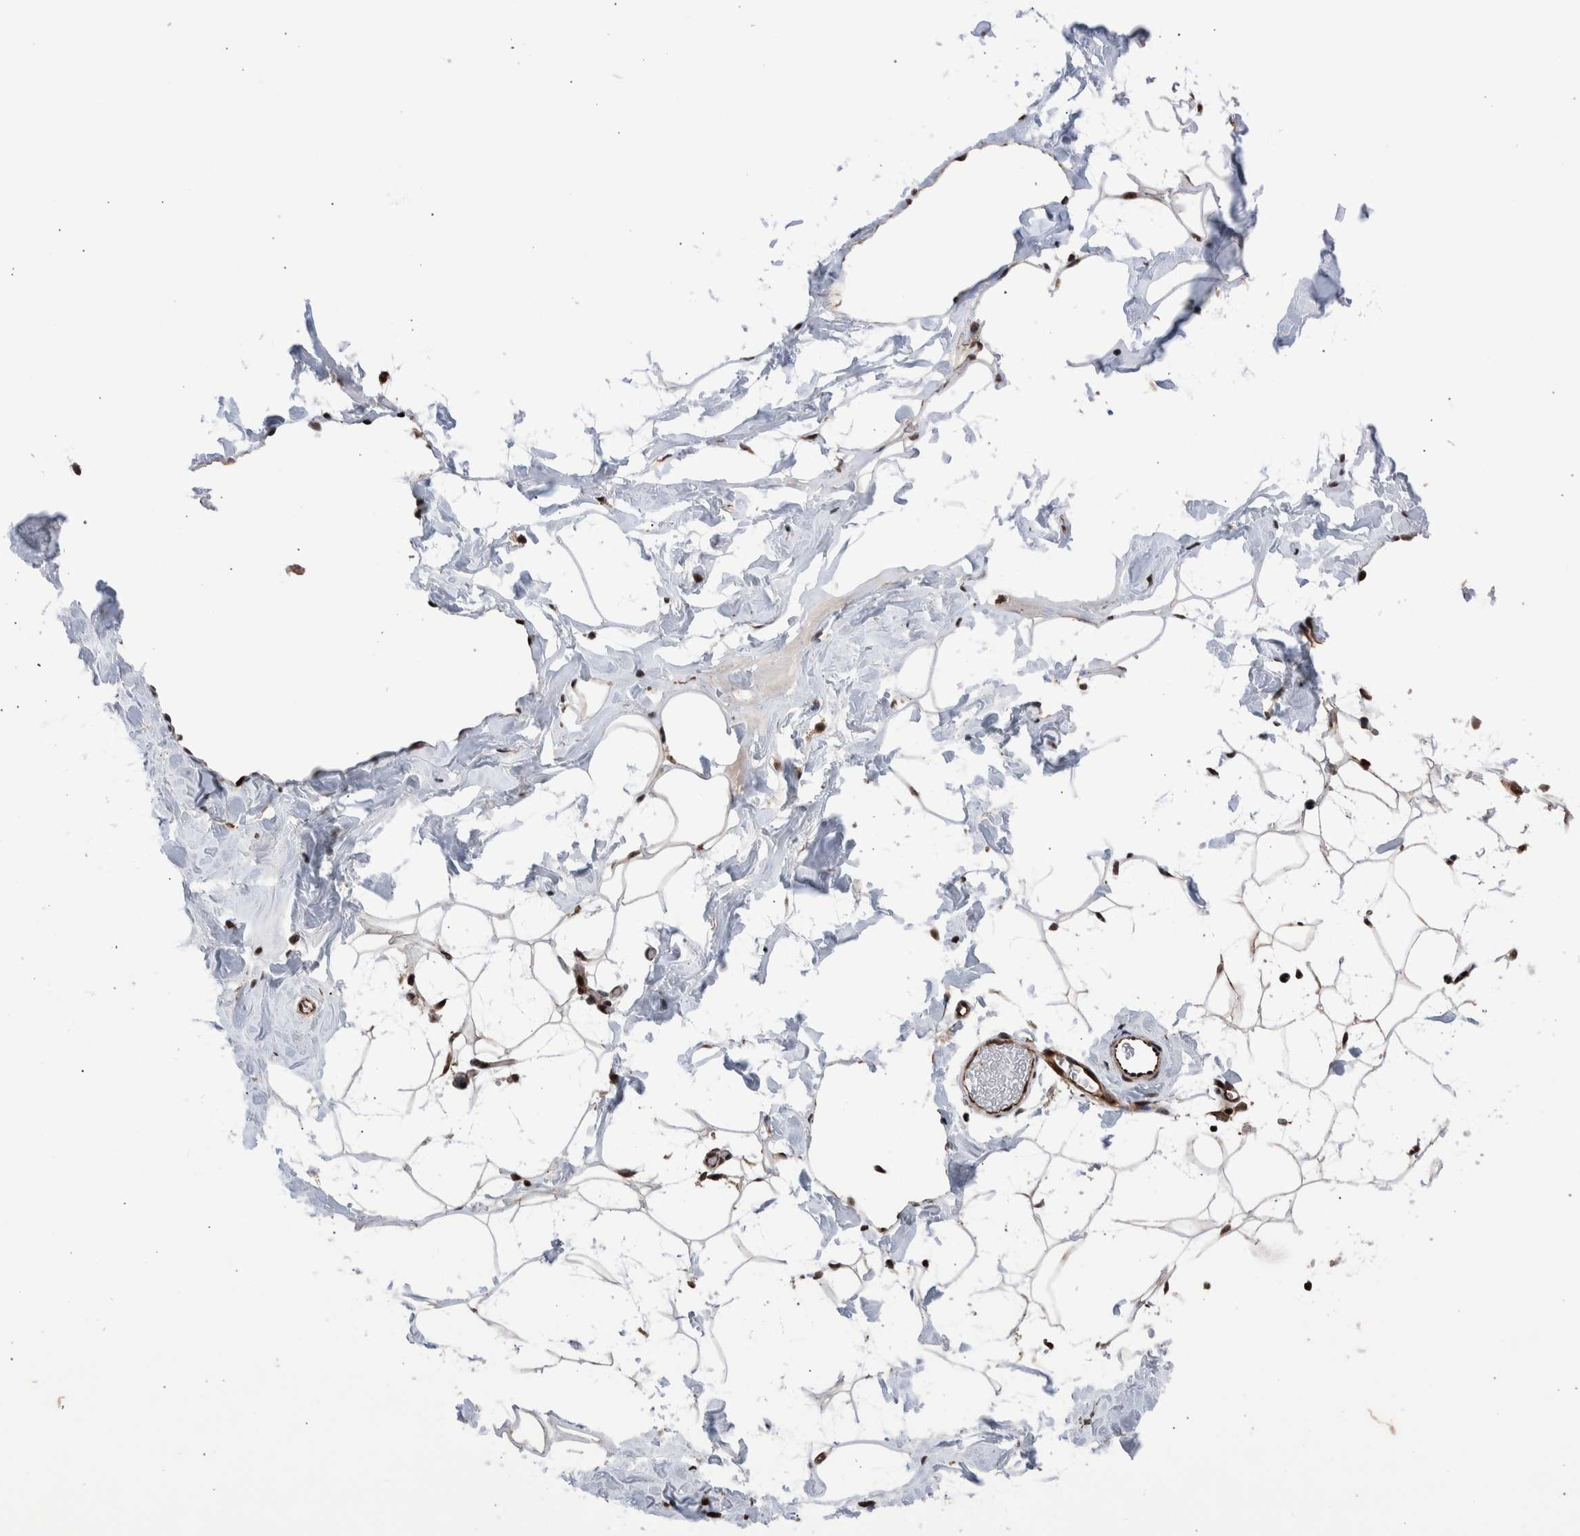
{"staining": {"intensity": "strong", "quantity": ">75%", "location": "cytoplasmic/membranous,nuclear"}, "tissue": "adipose tissue", "cell_type": "Adipocytes", "image_type": "normal", "snomed": [{"axis": "morphology", "description": "Normal tissue, NOS"}, {"axis": "morphology", "description": "Fibrosis, NOS"}, {"axis": "topography", "description": "Breast"}, {"axis": "topography", "description": "Adipose tissue"}], "caption": "Adipose tissue stained with immunohistochemistry (IHC) displays strong cytoplasmic/membranous,nuclear expression in approximately >75% of adipocytes.", "gene": "SHISA6", "patient": {"sex": "female", "age": 39}}